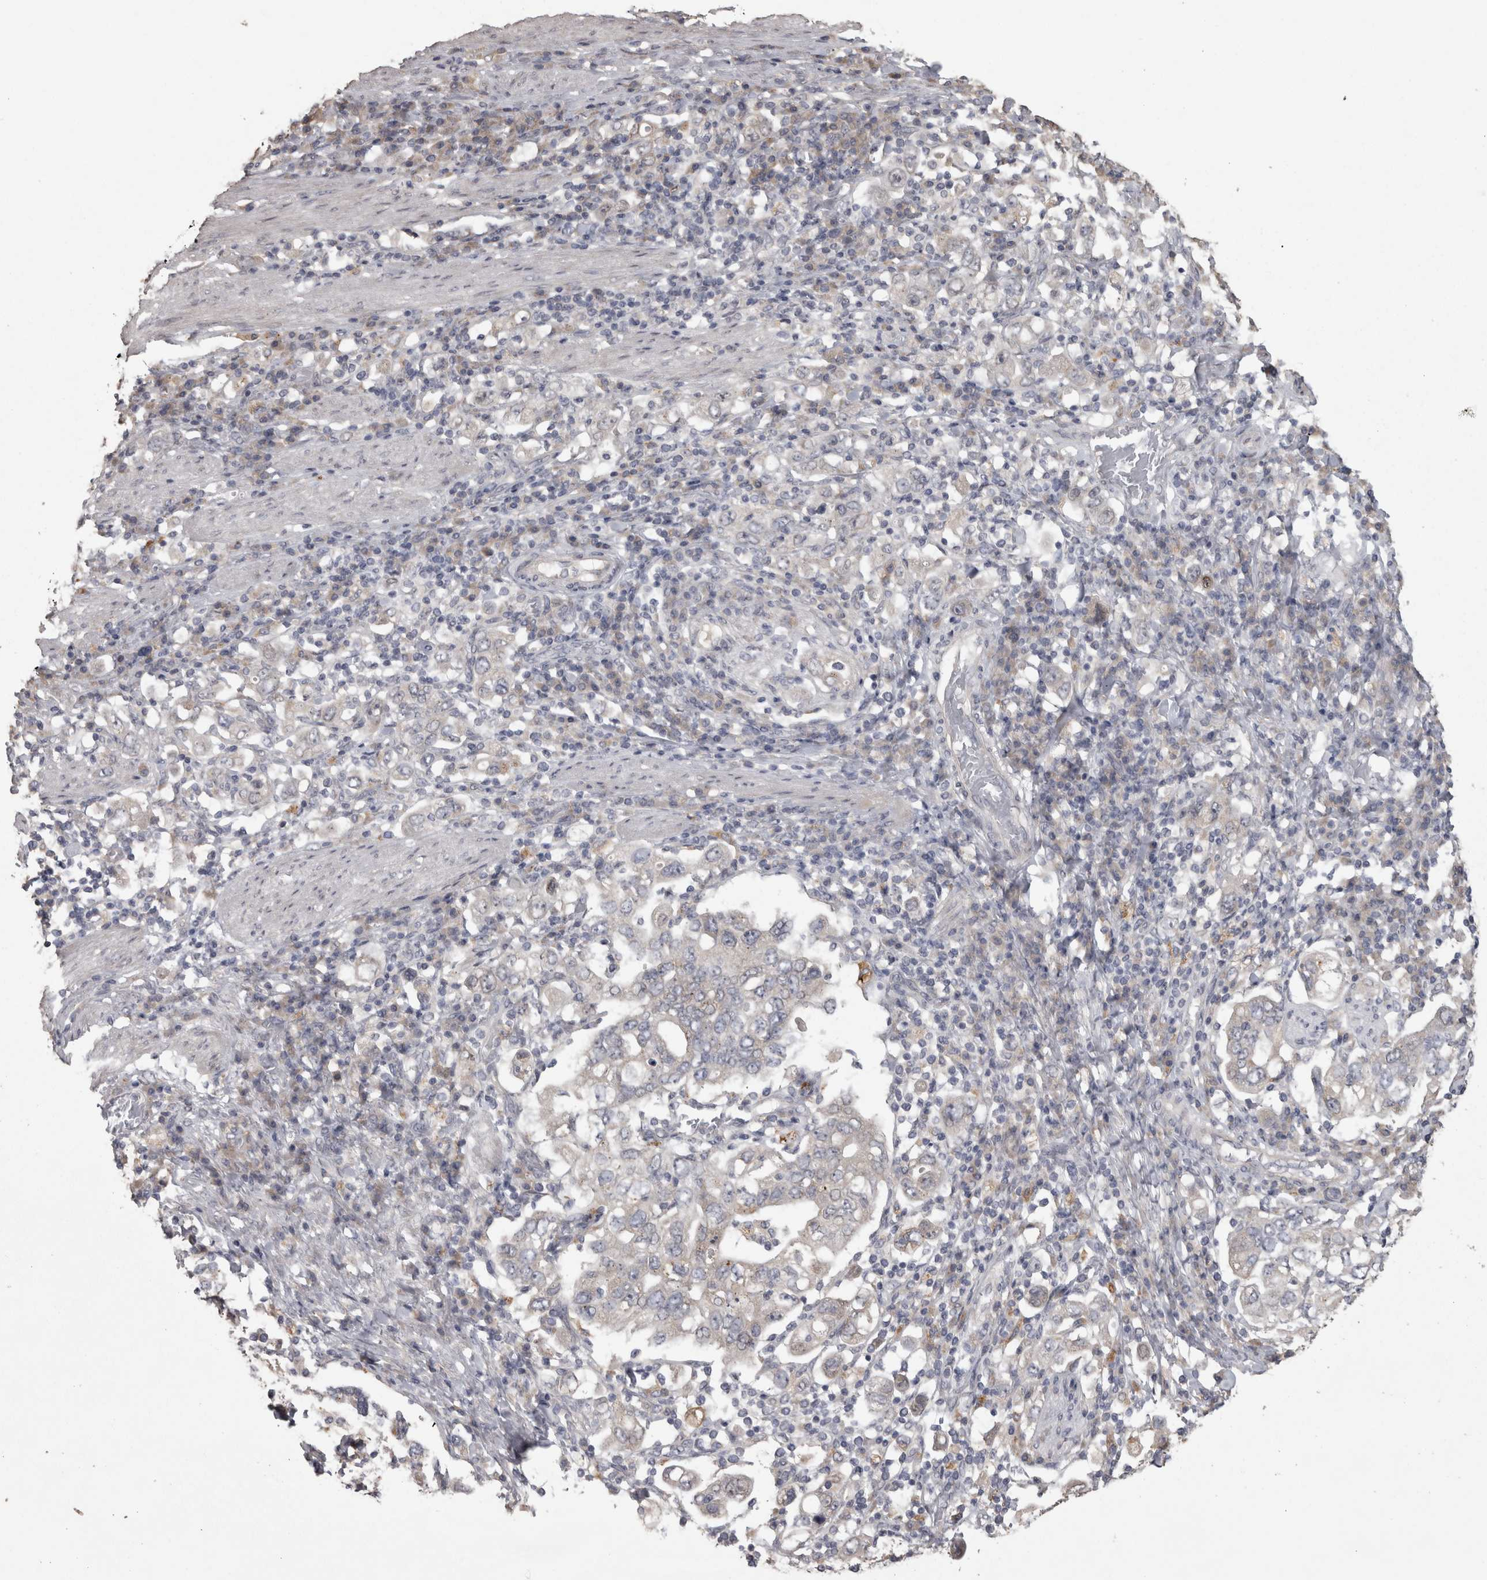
{"staining": {"intensity": "negative", "quantity": "none", "location": "none"}, "tissue": "stomach cancer", "cell_type": "Tumor cells", "image_type": "cancer", "snomed": [{"axis": "morphology", "description": "Adenocarcinoma, NOS"}, {"axis": "topography", "description": "Stomach, upper"}], "caption": "High magnification brightfield microscopy of stomach cancer stained with DAB (brown) and counterstained with hematoxylin (blue): tumor cells show no significant expression.", "gene": "RAB29", "patient": {"sex": "male", "age": 62}}